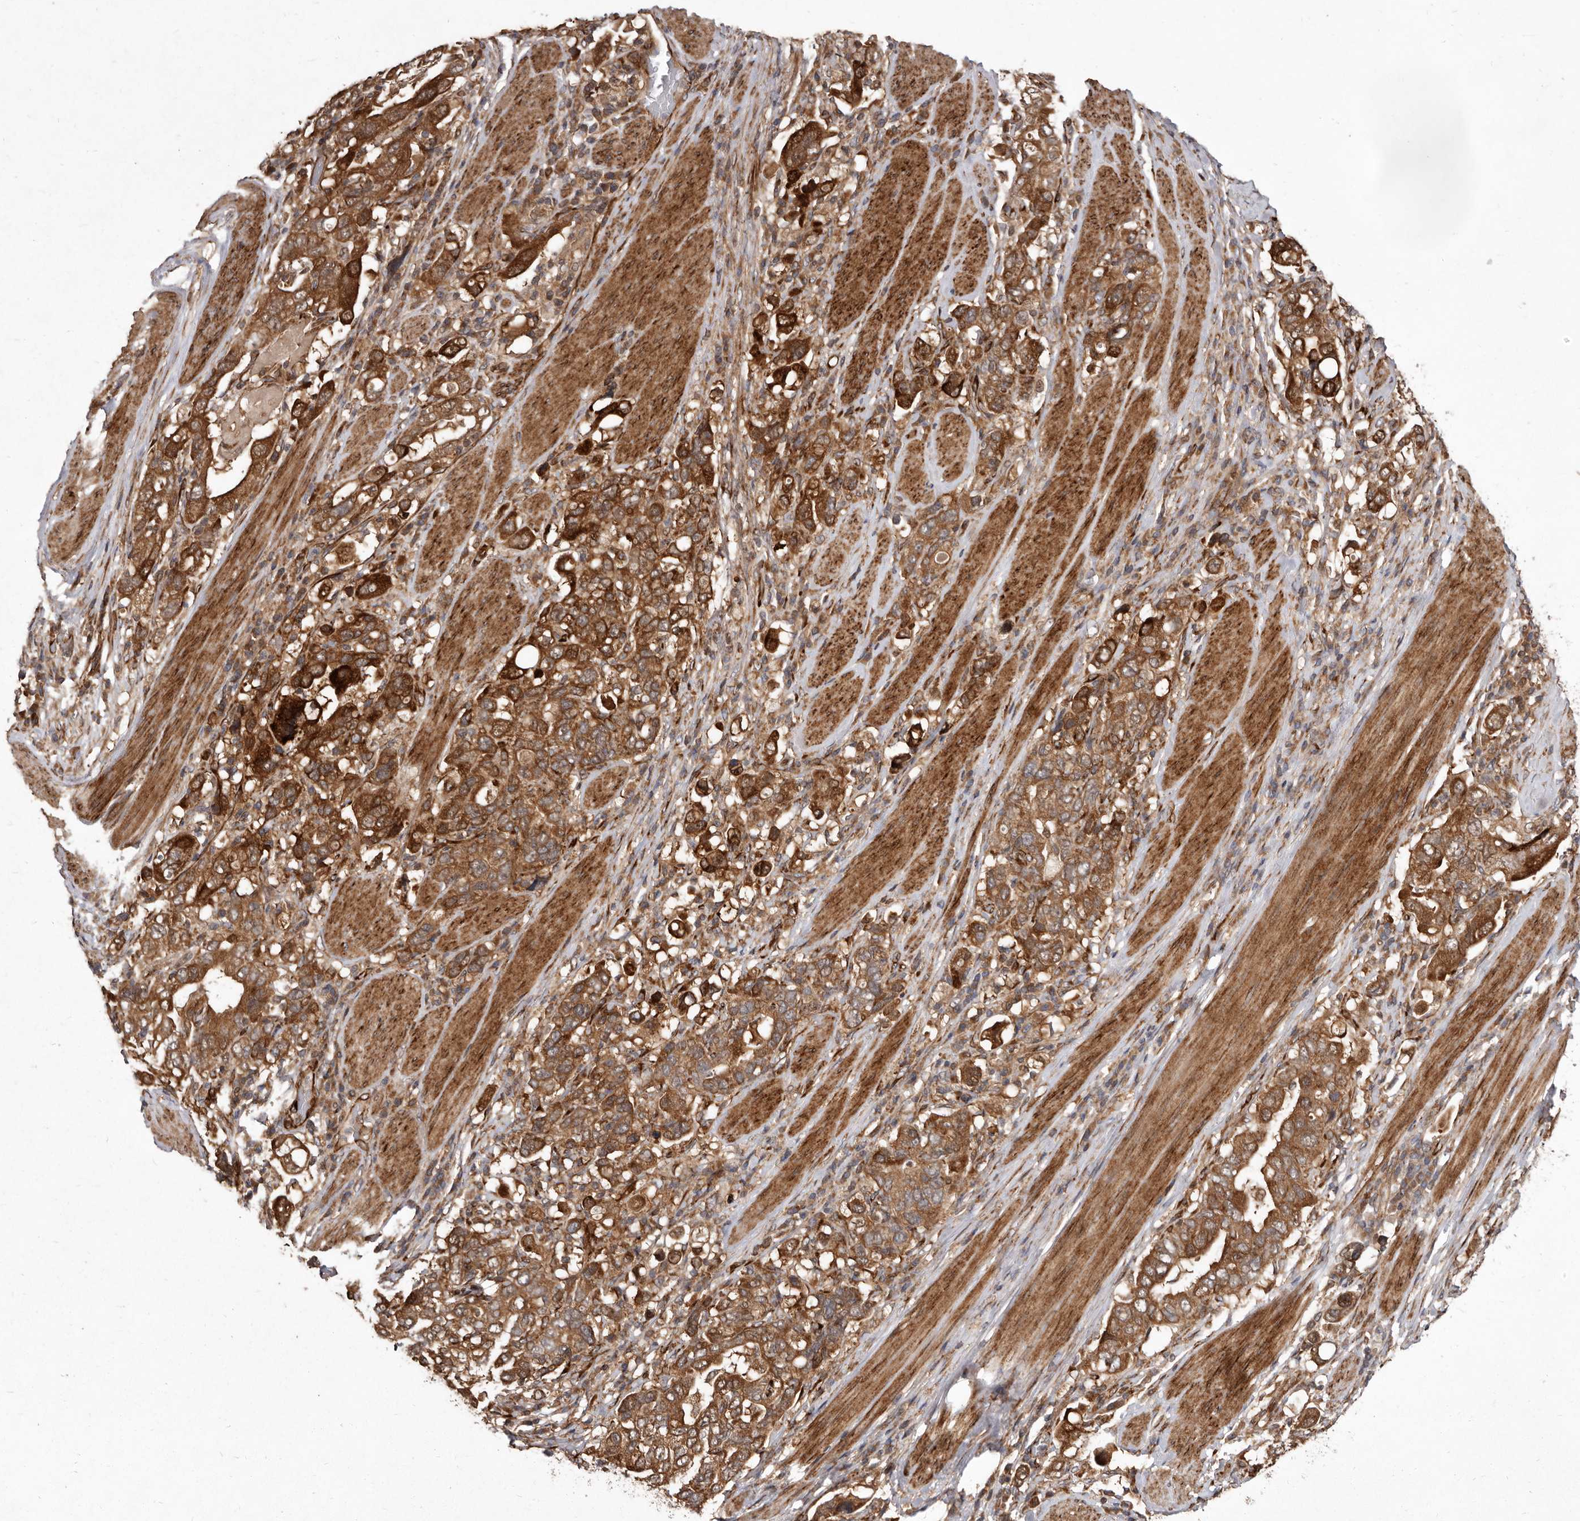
{"staining": {"intensity": "moderate", "quantity": ">75%", "location": "cytoplasmic/membranous"}, "tissue": "stomach cancer", "cell_type": "Tumor cells", "image_type": "cancer", "snomed": [{"axis": "morphology", "description": "Adenocarcinoma, NOS"}, {"axis": "topography", "description": "Stomach, upper"}], "caption": "Tumor cells display medium levels of moderate cytoplasmic/membranous positivity in about >75% of cells in human stomach cancer. The protein is shown in brown color, while the nuclei are stained blue.", "gene": "FLAD1", "patient": {"sex": "male", "age": 62}}